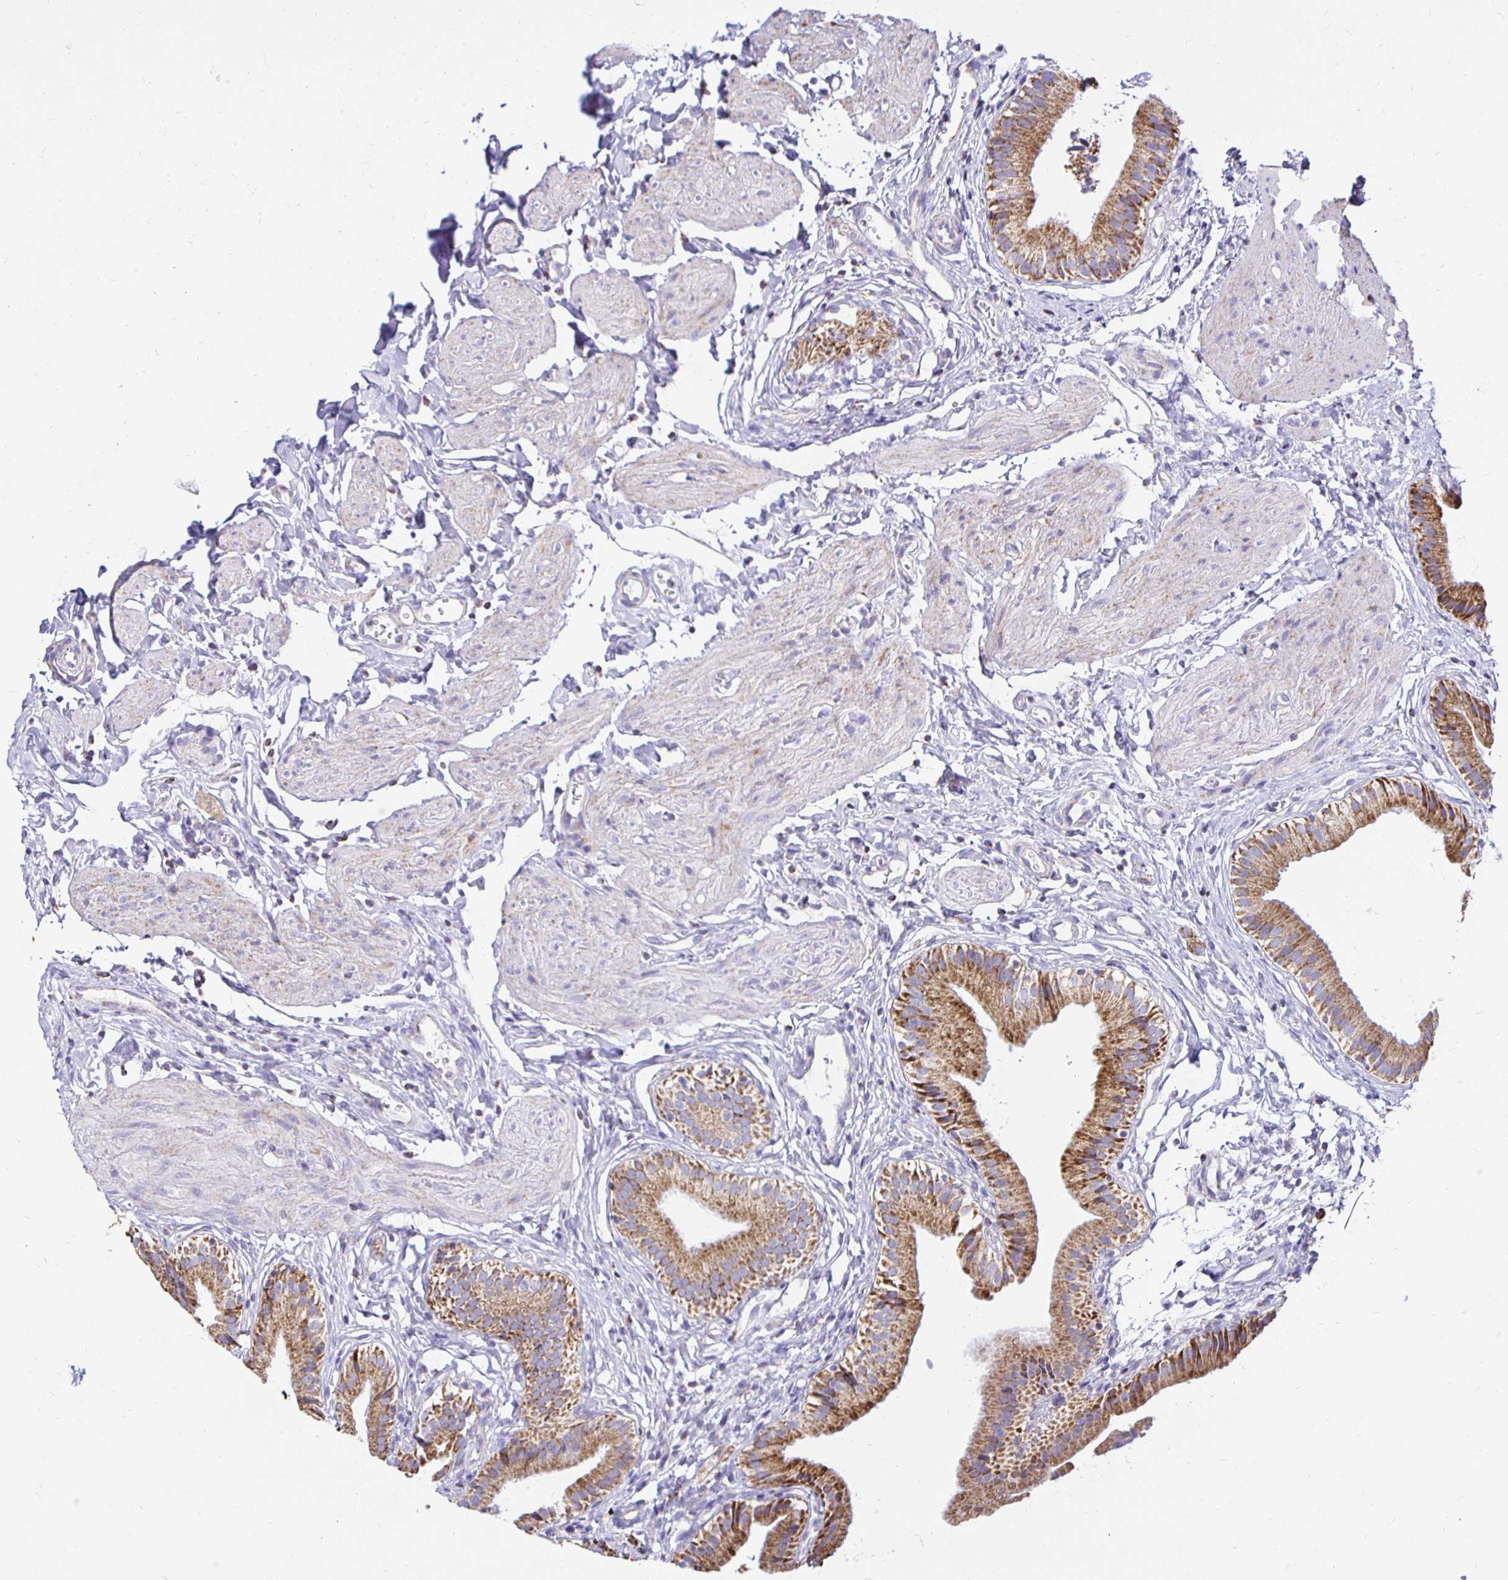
{"staining": {"intensity": "moderate", "quantity": ">75%", "location": "cytoplasmic/membranous"}, "tissue": "gallbladder", "cell_type": "Glandular cells", "image_type": "normal", "snomed": [{"axis": "morphology", "description": "Normal tissue, NOS"}, {"axis": "topography", "description": "Gallbladder"}], "caption": "Protein expression analysis of benign human gallbladder reveals moderate cytoplasmic/membranous staining in about >75% of glandular cells.", "gene": "PLAAT2", "patient": {"sex": "female", "age": 47}}